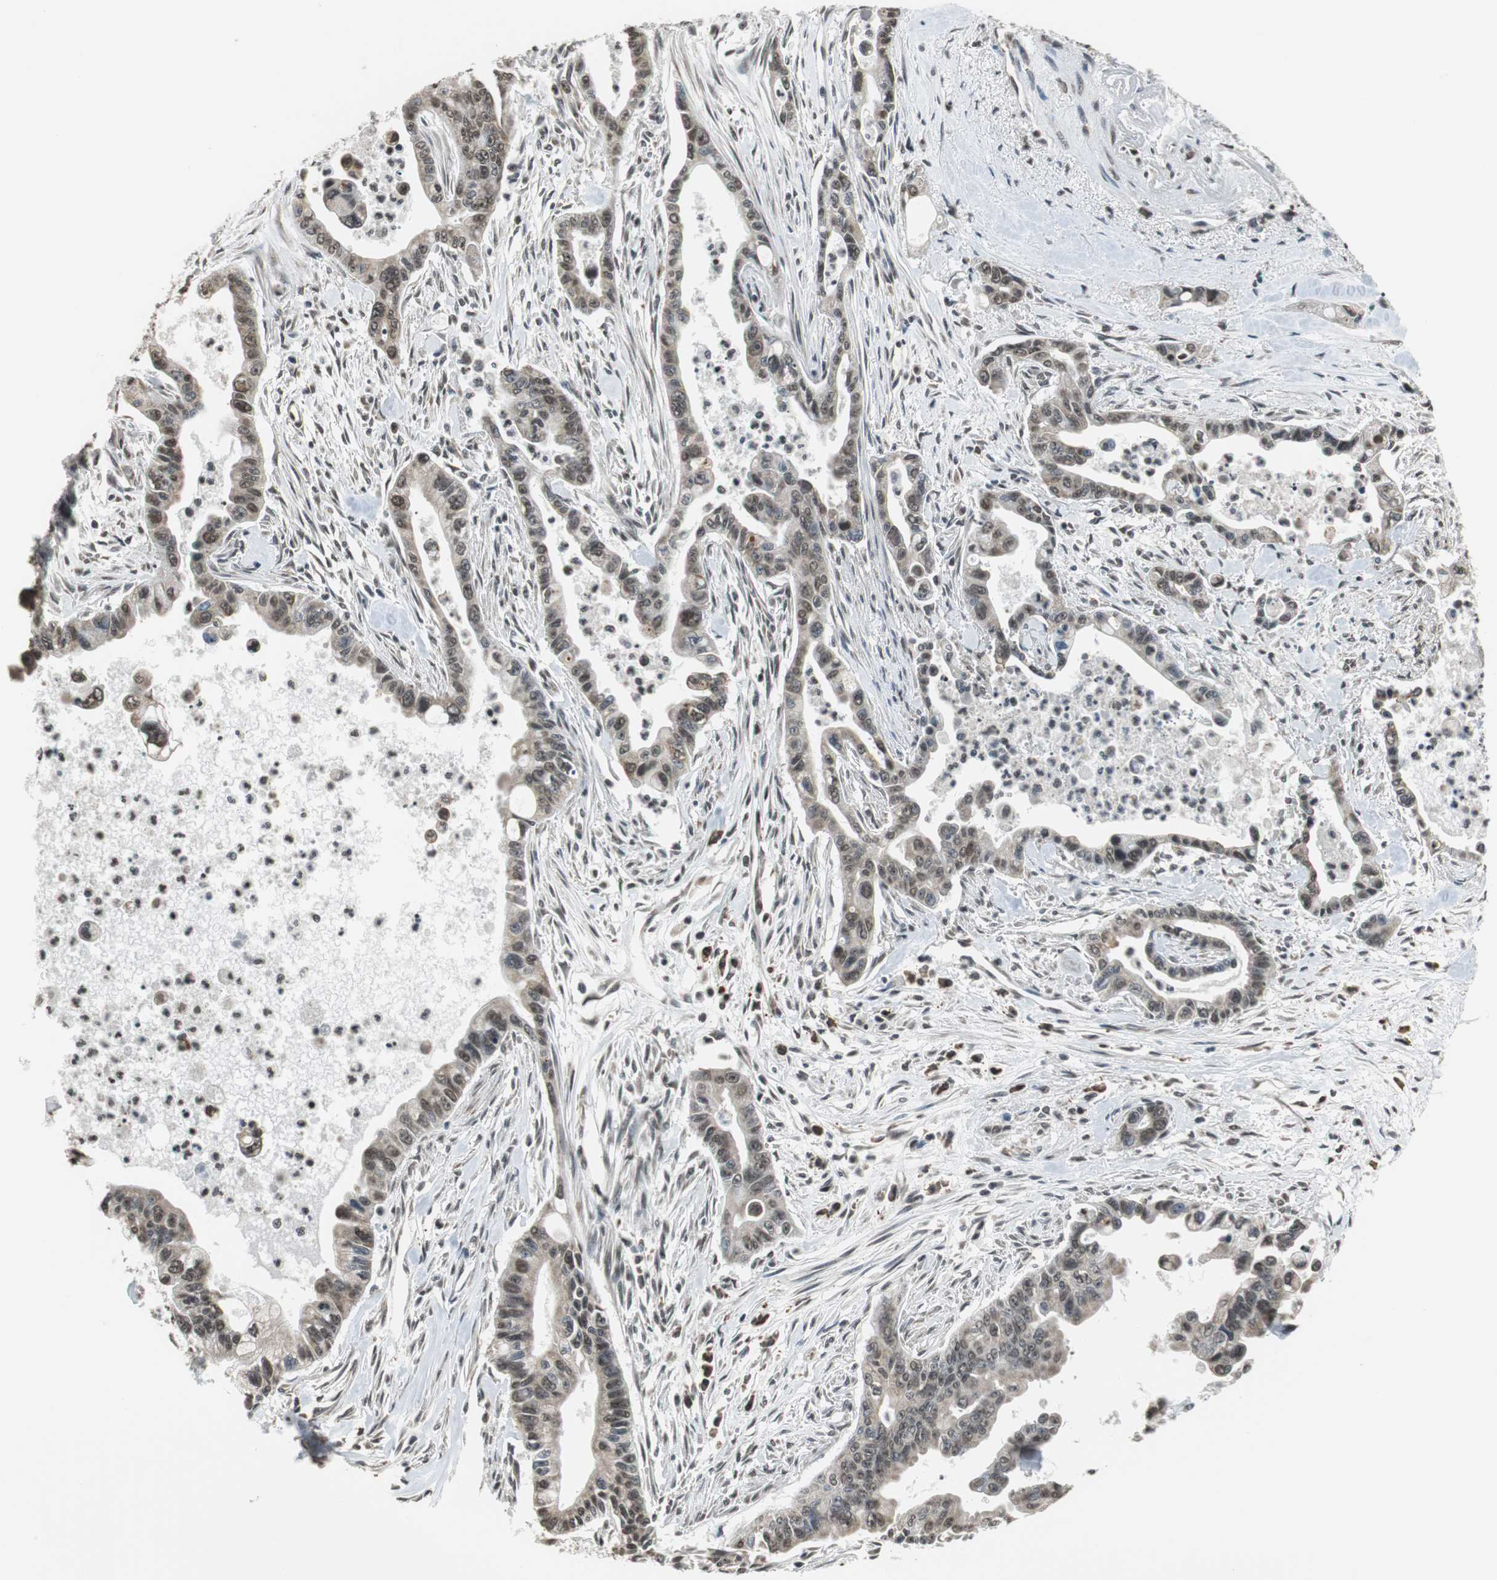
{"staining": {"intensity": "moderate", "quantity": ">75%", "location": "nuclear"}, "tissue": "pancreatic cancer", "cell_type": "Tumor cells", "image_type": "cancer", "snomed": [{"axis": "morphology", "description": "Adenocarcinoma, NOS"}, {"axis": "topography", "description": "Pancreas"}], "caption": "An image of human adenocarcinoma (pancreatic) stained for a protein reveals moderate nuclear brown staining in tumor cells.", "gene": "REST", "patient": {"sex": "male", "age": 70}}